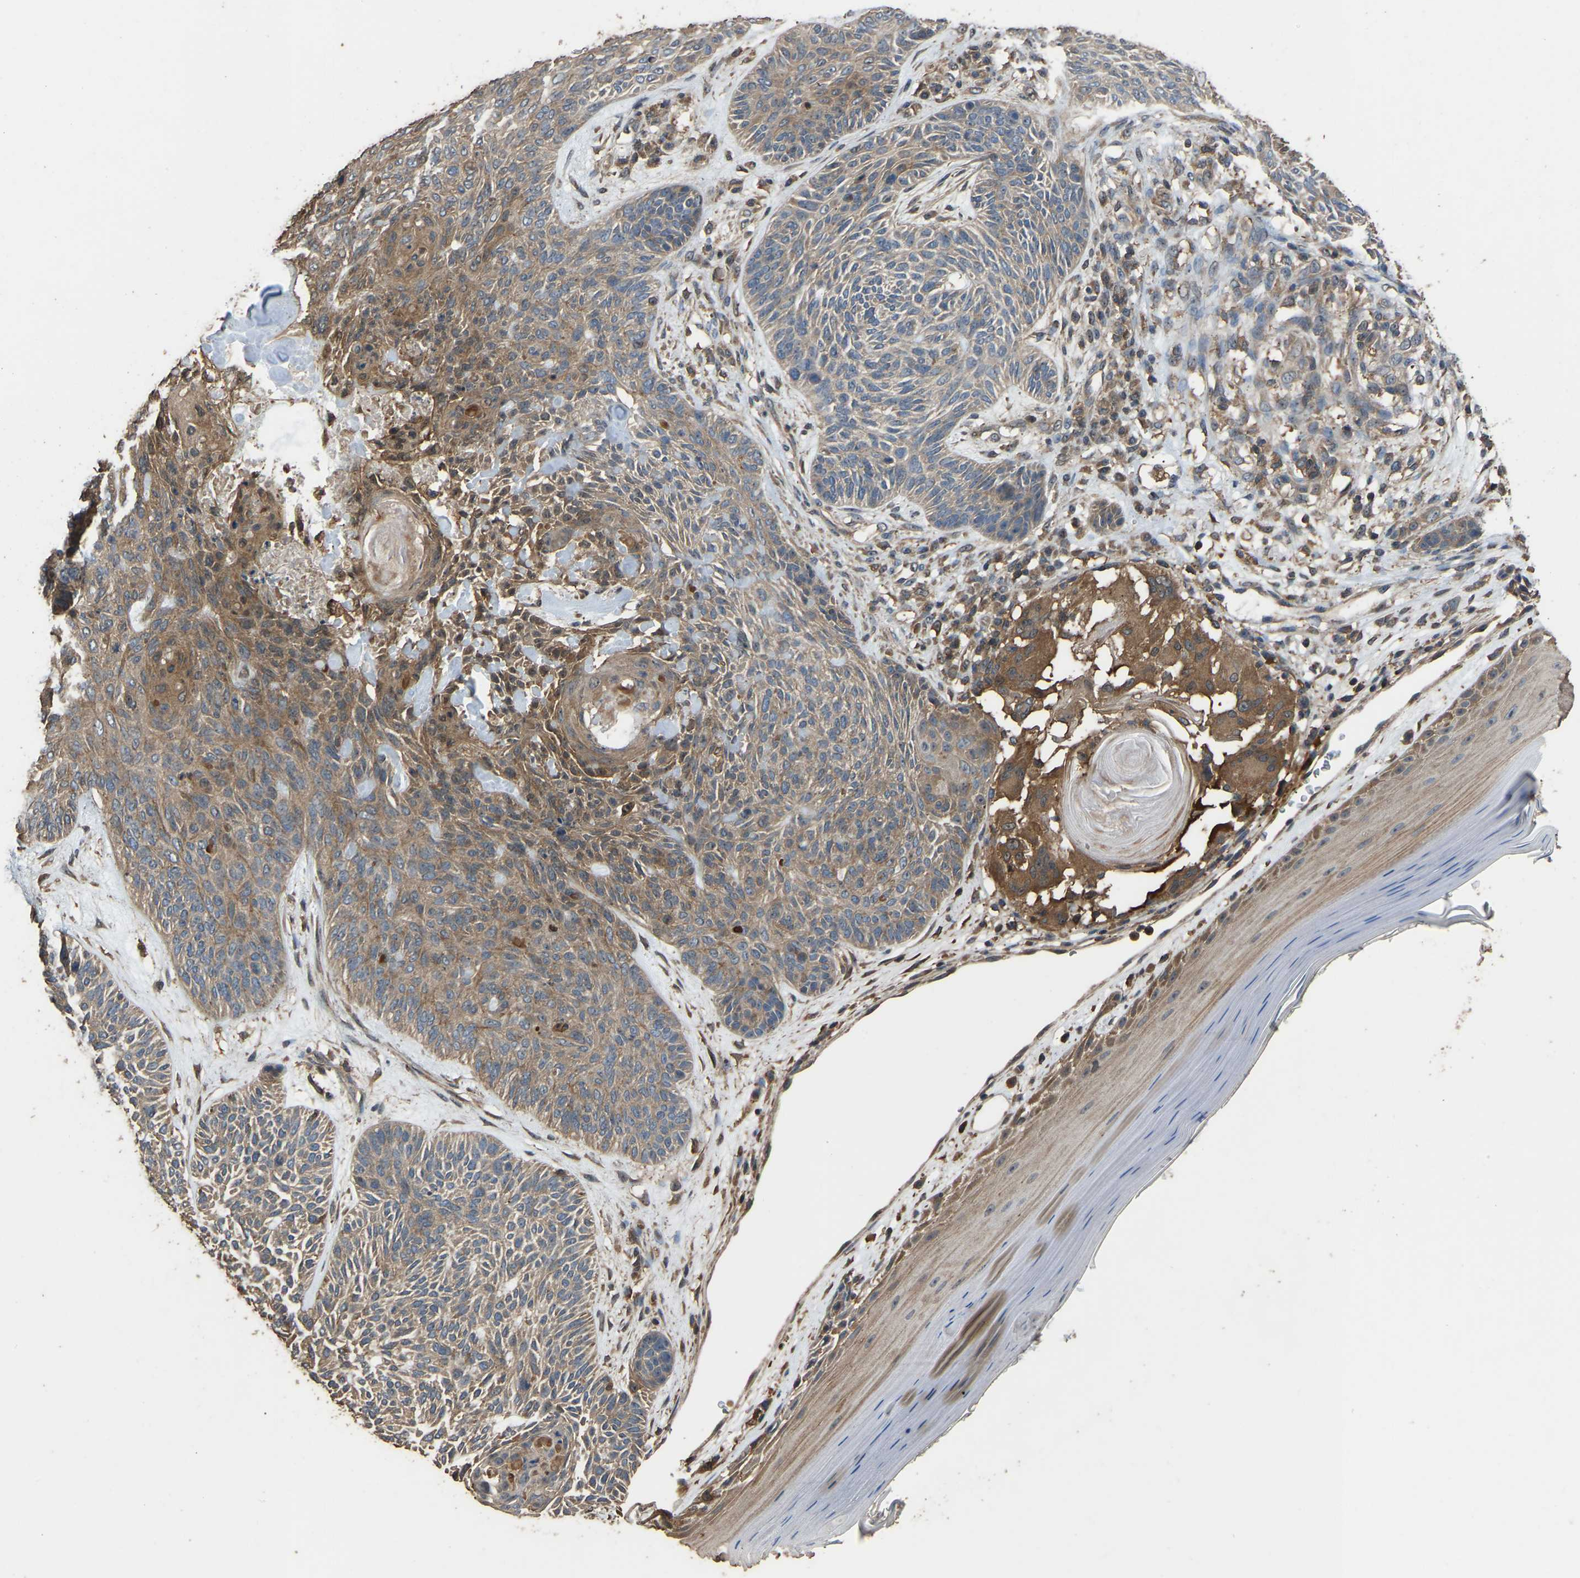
{"staining": {"intensity": "weak", "quantity": ">75%", "location": "cytoplasmic/membranous"}, "tissue": "skin cancer", "cell_type": "Tumor cells", "image_type": "cancer", "snomed": [{"axis": "morphology", "description": "Basal cell carcinoma"}, {"axis": "topography", "description": "Skin"}], "caption": "The histopathology image shows immunohistochemical staining of basal cell carcinoma (skin). There is weak cytoplasmic/membranous positivity is present in approximately >75% of tumor cells.", "gene": "FHIT", "patient": {"sex": "male", "age": 55}}